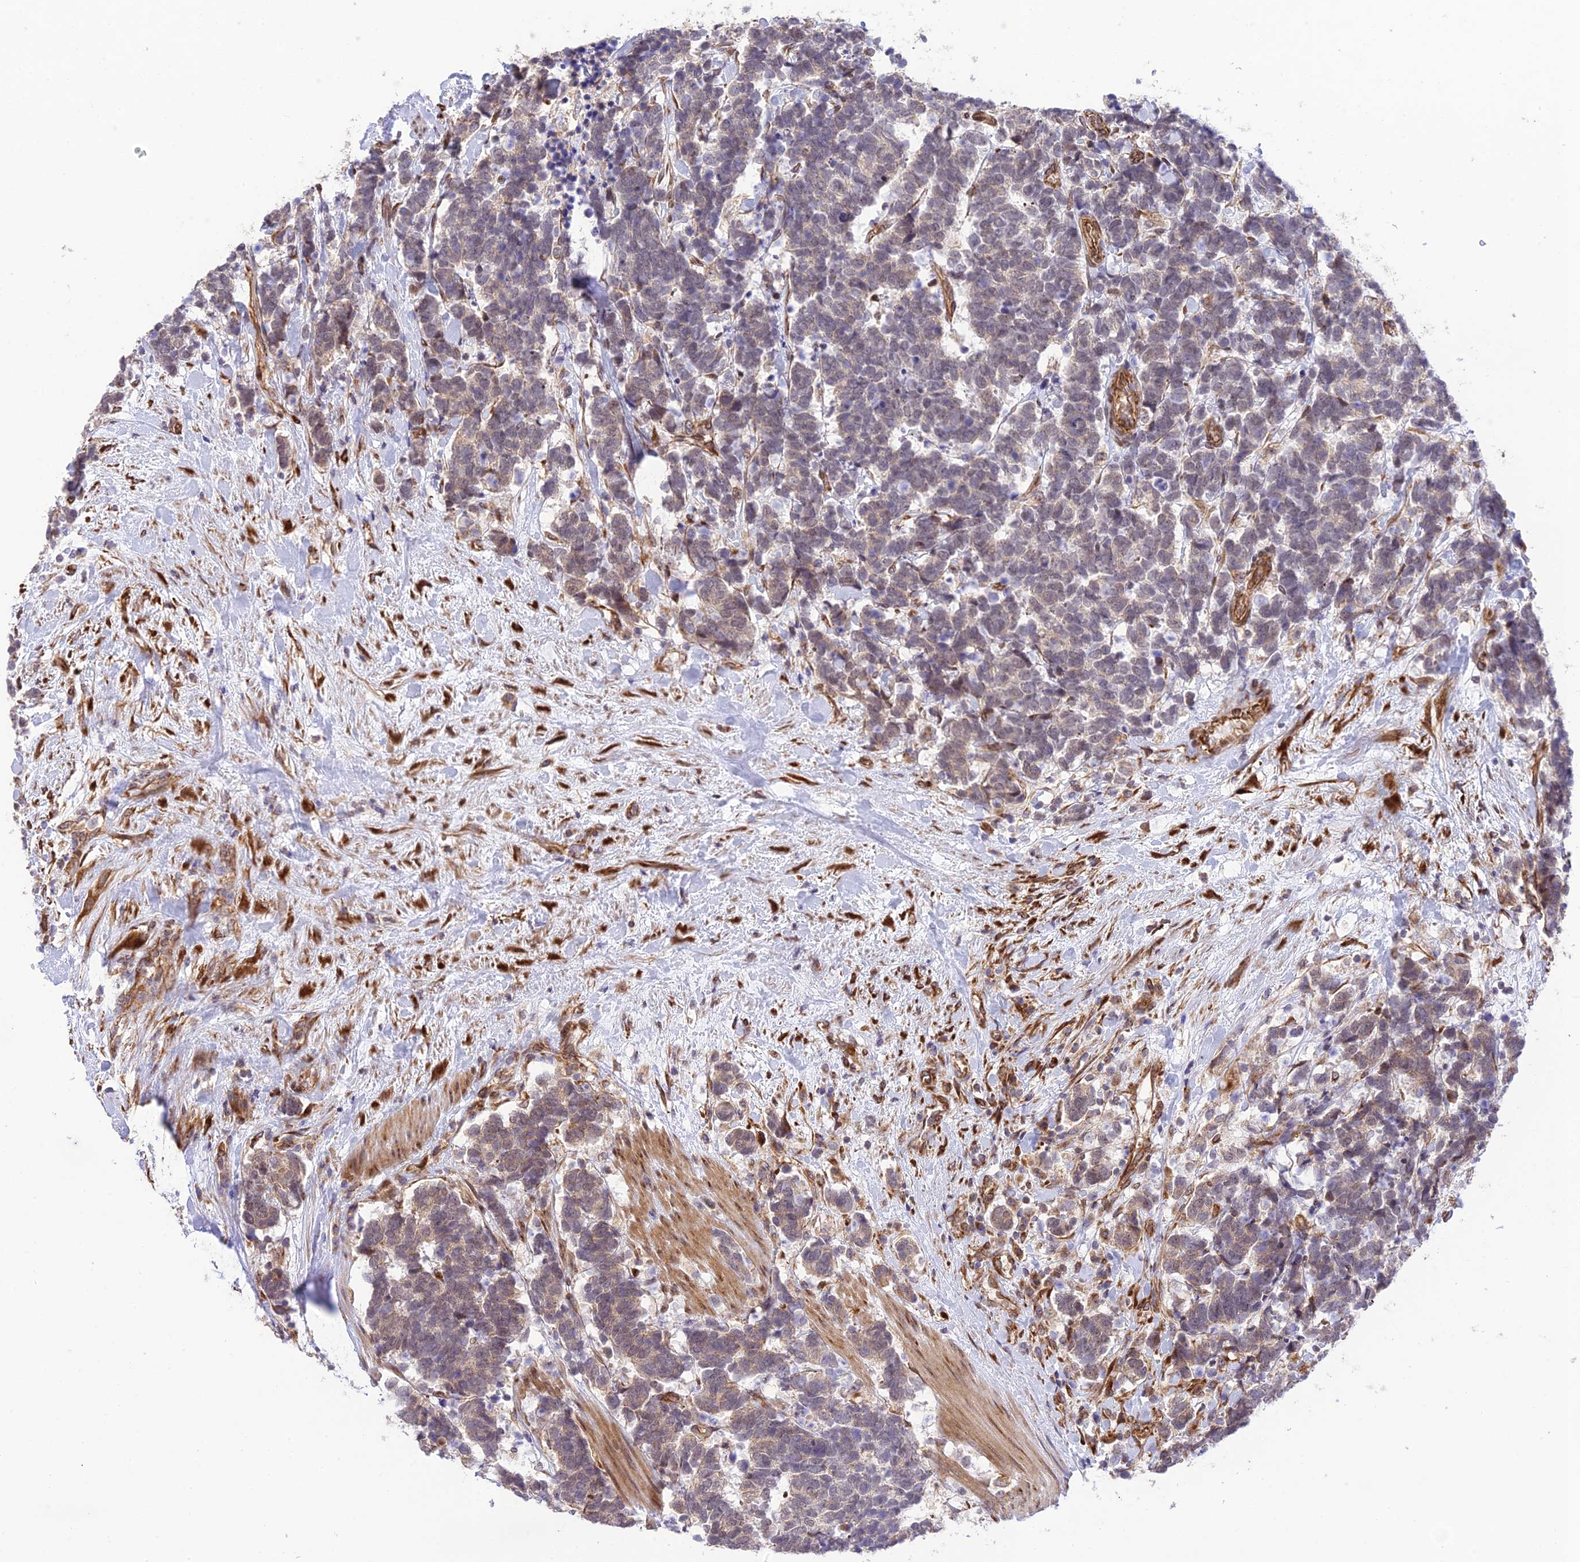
{"staining": {"intensity": "weak", "quantity": "<25%", "location": "nuclear"}, "tissue": "carcinoid", "cell_type": "Tumor cells", "image_type": "cancer", "snomed": [{"axis": "morphology", "description": "Carcinoma, NOS"}, {"axis": "morphology", "description": "Carcinoid, malignant, NOS"}, {"axis": "topography", "description": "Prostate"}], "caption": "High magnification brightfield microscopy of carcinoma stained with DAB (3,3'-diaminobenzidine) (brown) and counterstained with hematoxylin (blue): tumor cells show no significant expression.", "gene": "EXOC3L4", "patient": {"sex": "male", "age": 57}}